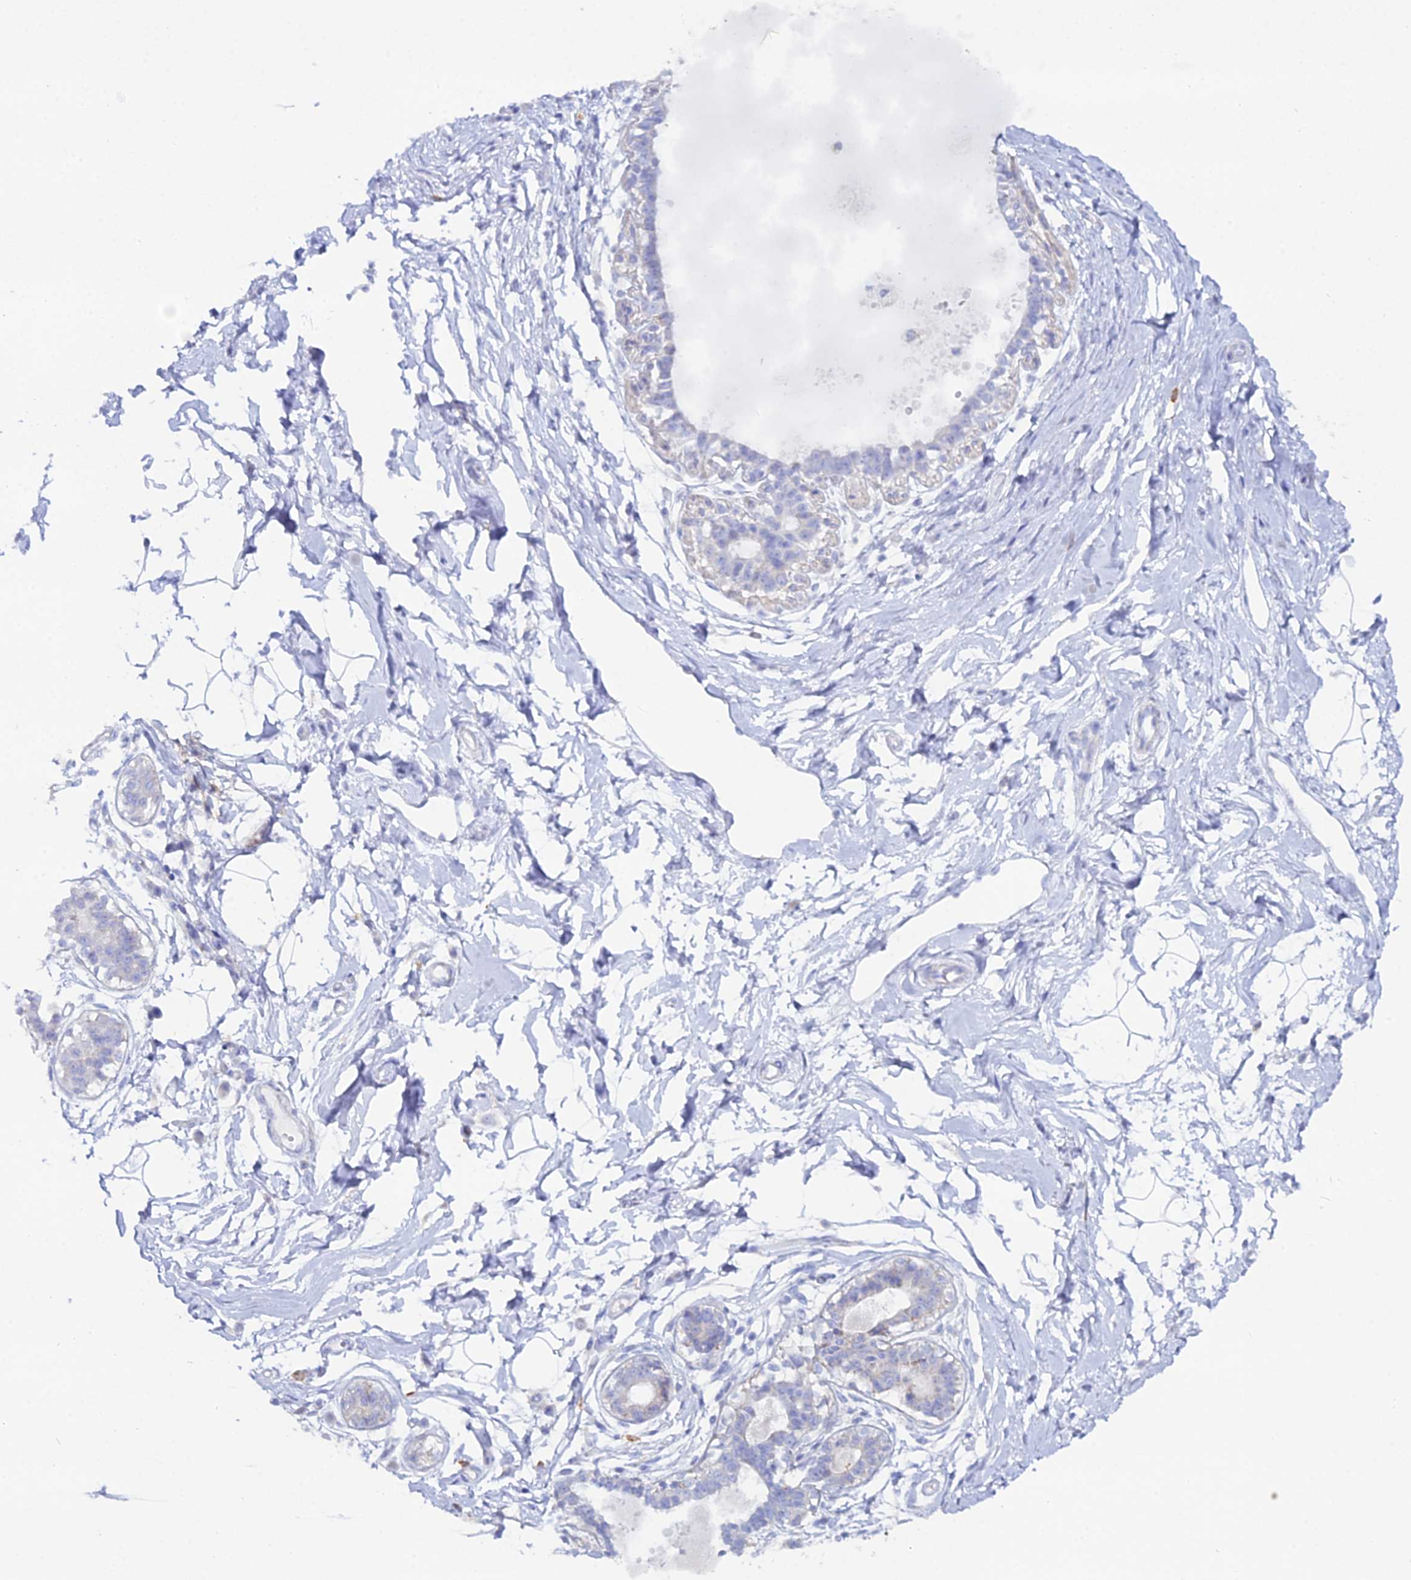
{"staining": {"intensity": "negative", "quantity": "none", "location": "none"}, "tissue": "breast", "cell_type": "Adipocytes", "image_type": "normal", "snomed": [{"axis": "morphology", "description": "Normal tissue, NOS"}, {"axis": "topography", "description": "Breast"}], "caption": "IHC of unremarkable human breast reveals no staining in adipocytes.", "gene": "DHX34", "patient": {"sex": "female", "age": 45}}